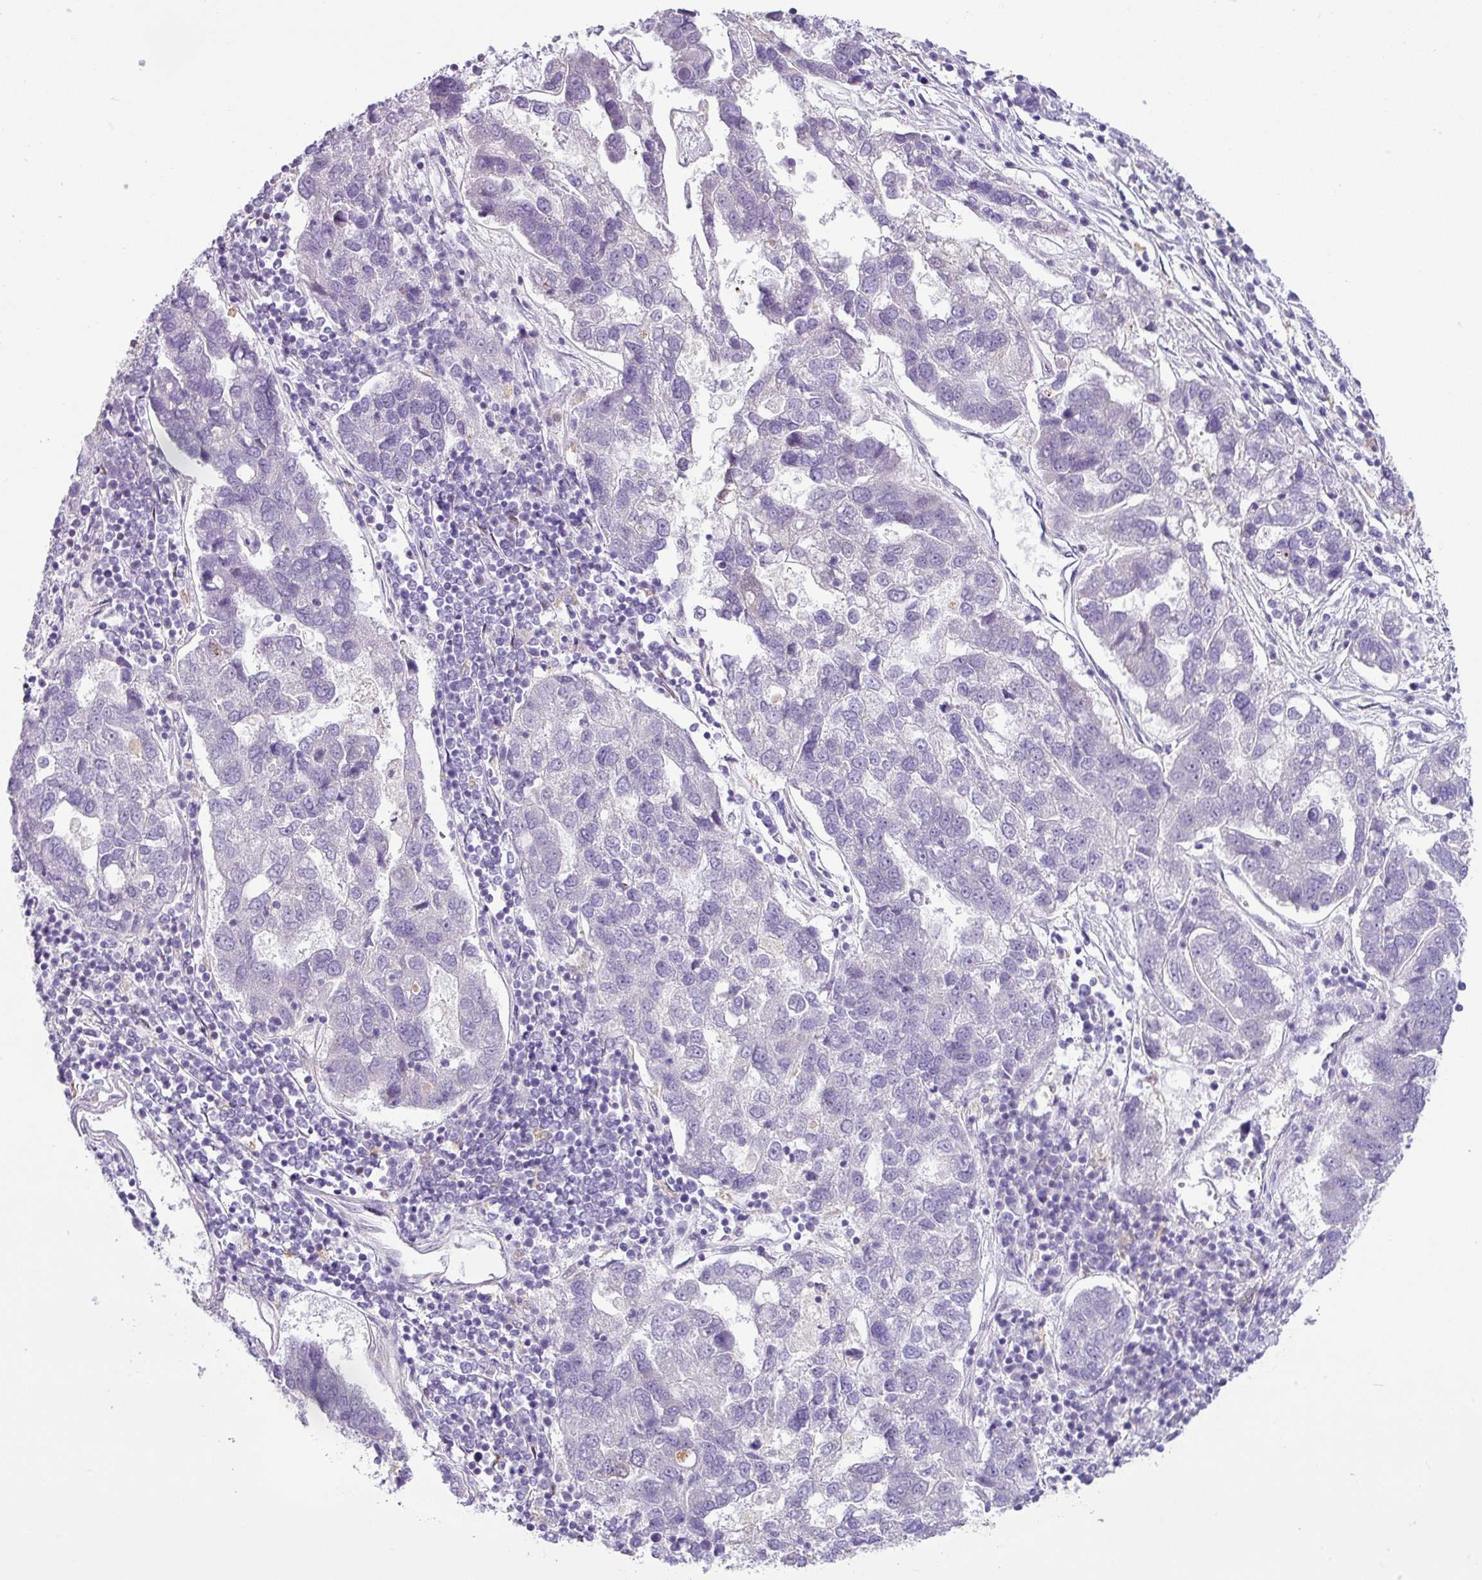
{"staining": {"intensity": "negative", "quantity": "none", "location": "none"}, "tissue": "pancreatic cancer", "cell_type": "Tumor cells", "image_type": "cancer", "snomed": [{"axis": "morphology", "description": "Adenocarcinoma, NOS"}, {"axis": "topography", "description": "Pancreas"}], "caption": "There is no significant positivity in tumor cells of pancreatic adenocarcinoma.", "gene": "HMCN2", "patient": {"sex": "female", "age": 61}}